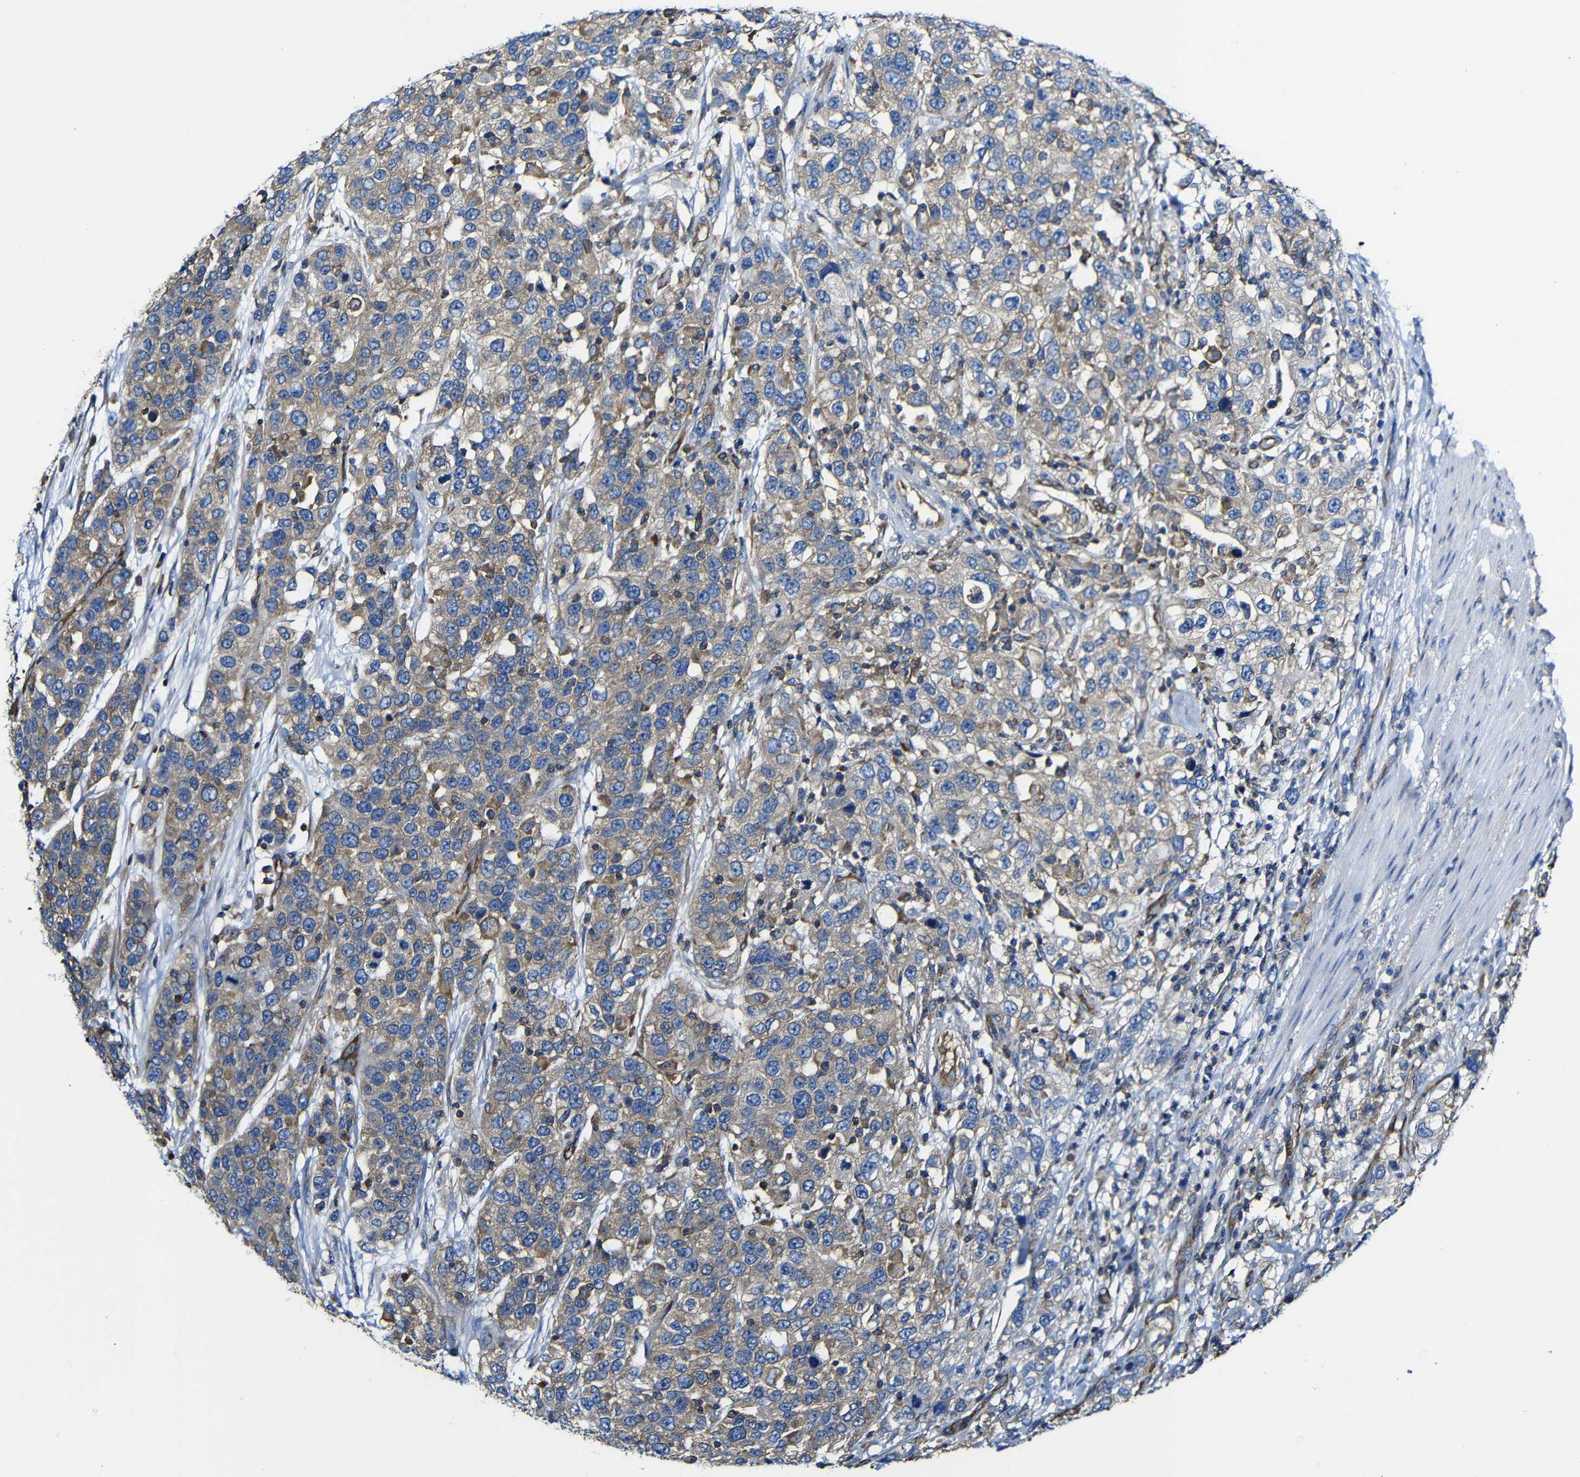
{"staining": {"intensity": "moderate", "quantity": ">75%", "location": "cytoplasmic/membranous"}, "tissue": "urothelial cancer", "cell_type": "Tumor cells", "image_type": "cancer", "snomed": [{"axis": "morphology", "description": "Urothelial carcinoma, High grade"}, {"axis": "topography", "description": "Urinary bladder"}], "caption": "The image reveals staining of high-grade urothelial carcinoma, revealing moderate cytoplasmic/membranous protein staining (brown color) within tumor cells.", "gene": "MSN", "patient": {"sex": "female", "age": 80}}